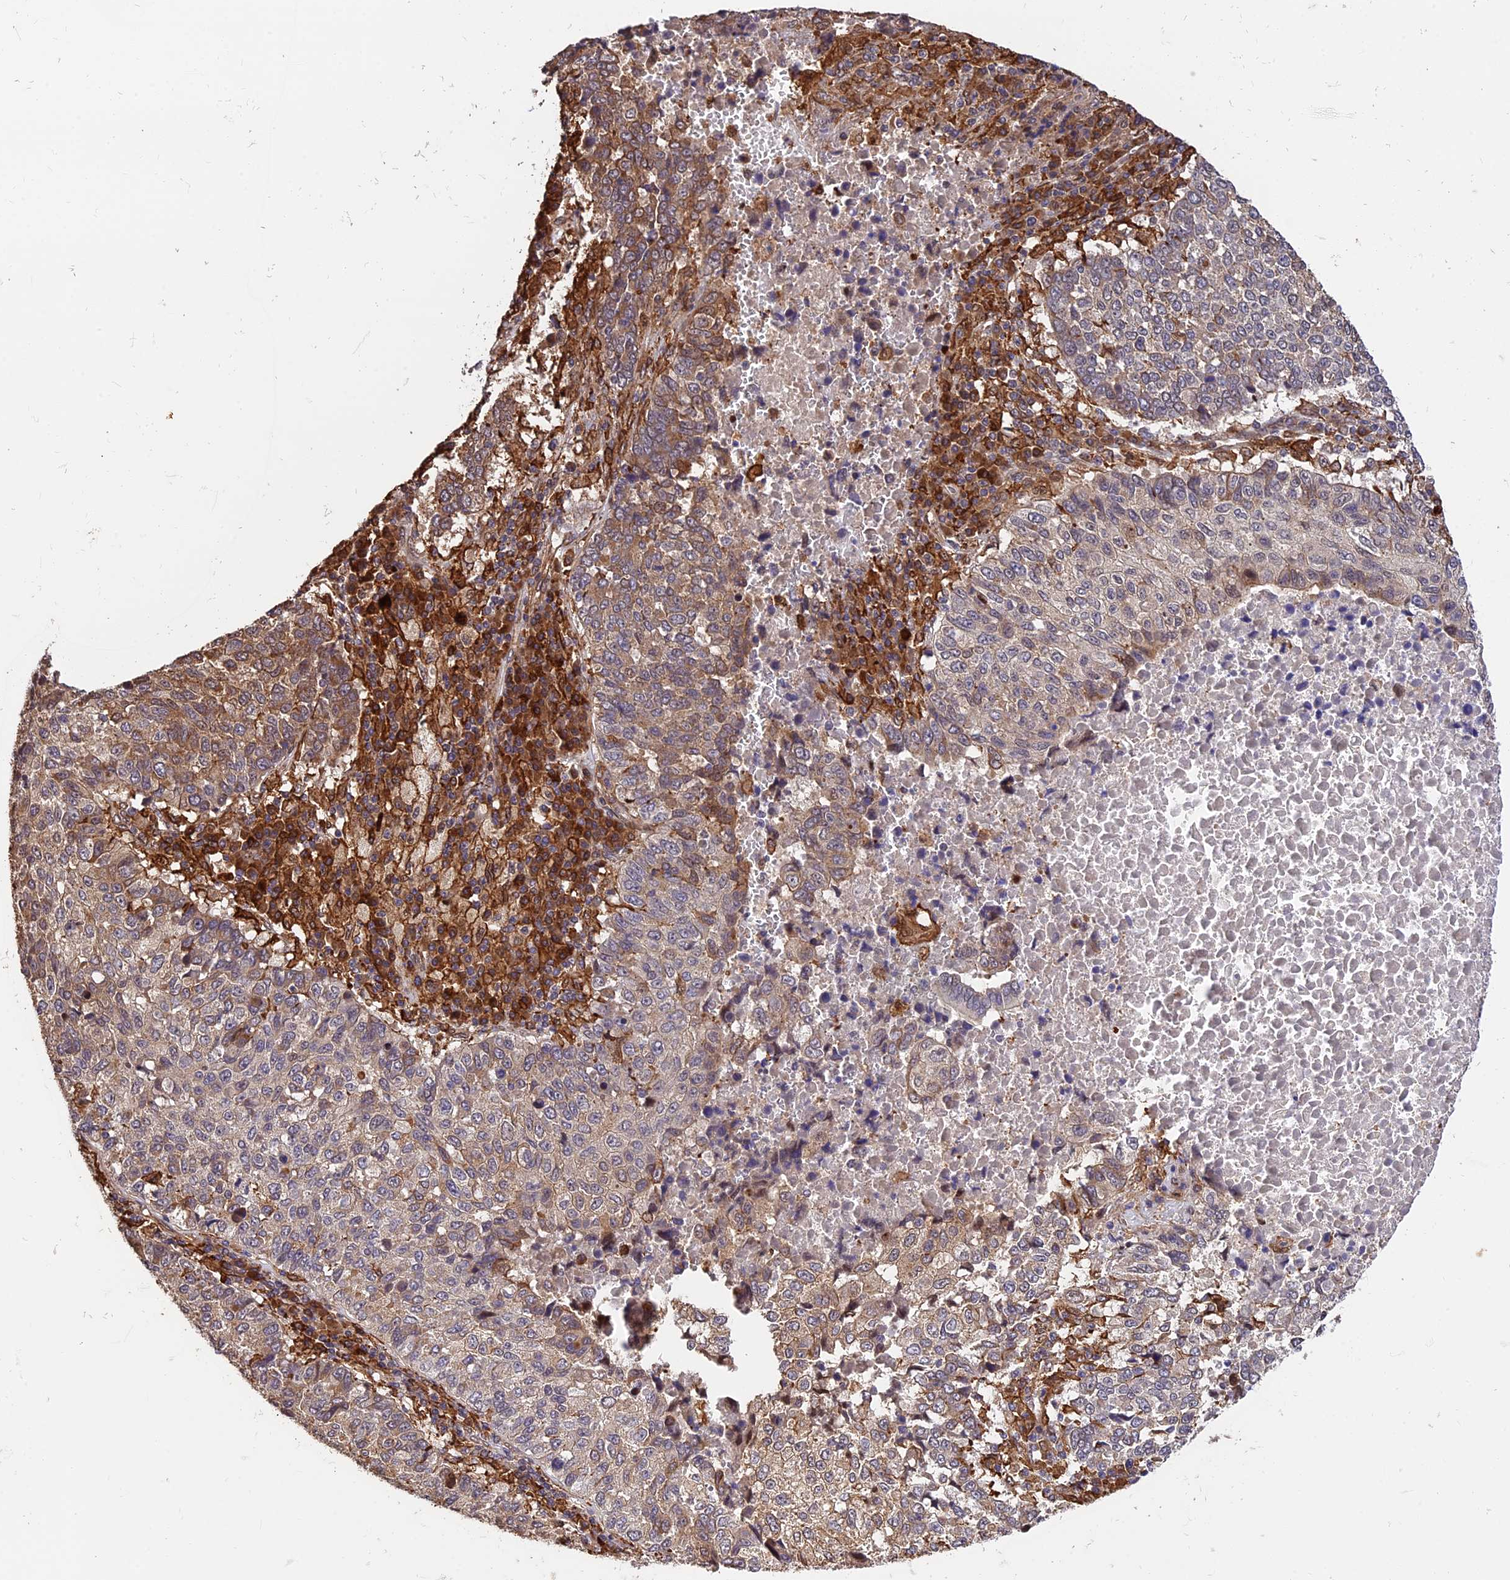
{"staining": {"intensity": "weak", "quantity": "25%-75%", "location": "cytoplasmic/membranous"}, "tissue": "lung cancer", "cell_type": "Tumor cells", "image_type": "cancer", "snomed": [{"axis": "morphology", "description": "Squamous cell carcinoma, NOS"}, {"axis": "topography", "description": "Lung"}], "caption": "This is a photomicrograph of IHC staining of lung cancer, which shows weak expression in the cytoplasmic/membranous of tumor cells.", "gene": "HERPUD1", "patient": {"sex": "male", "age": 73}}